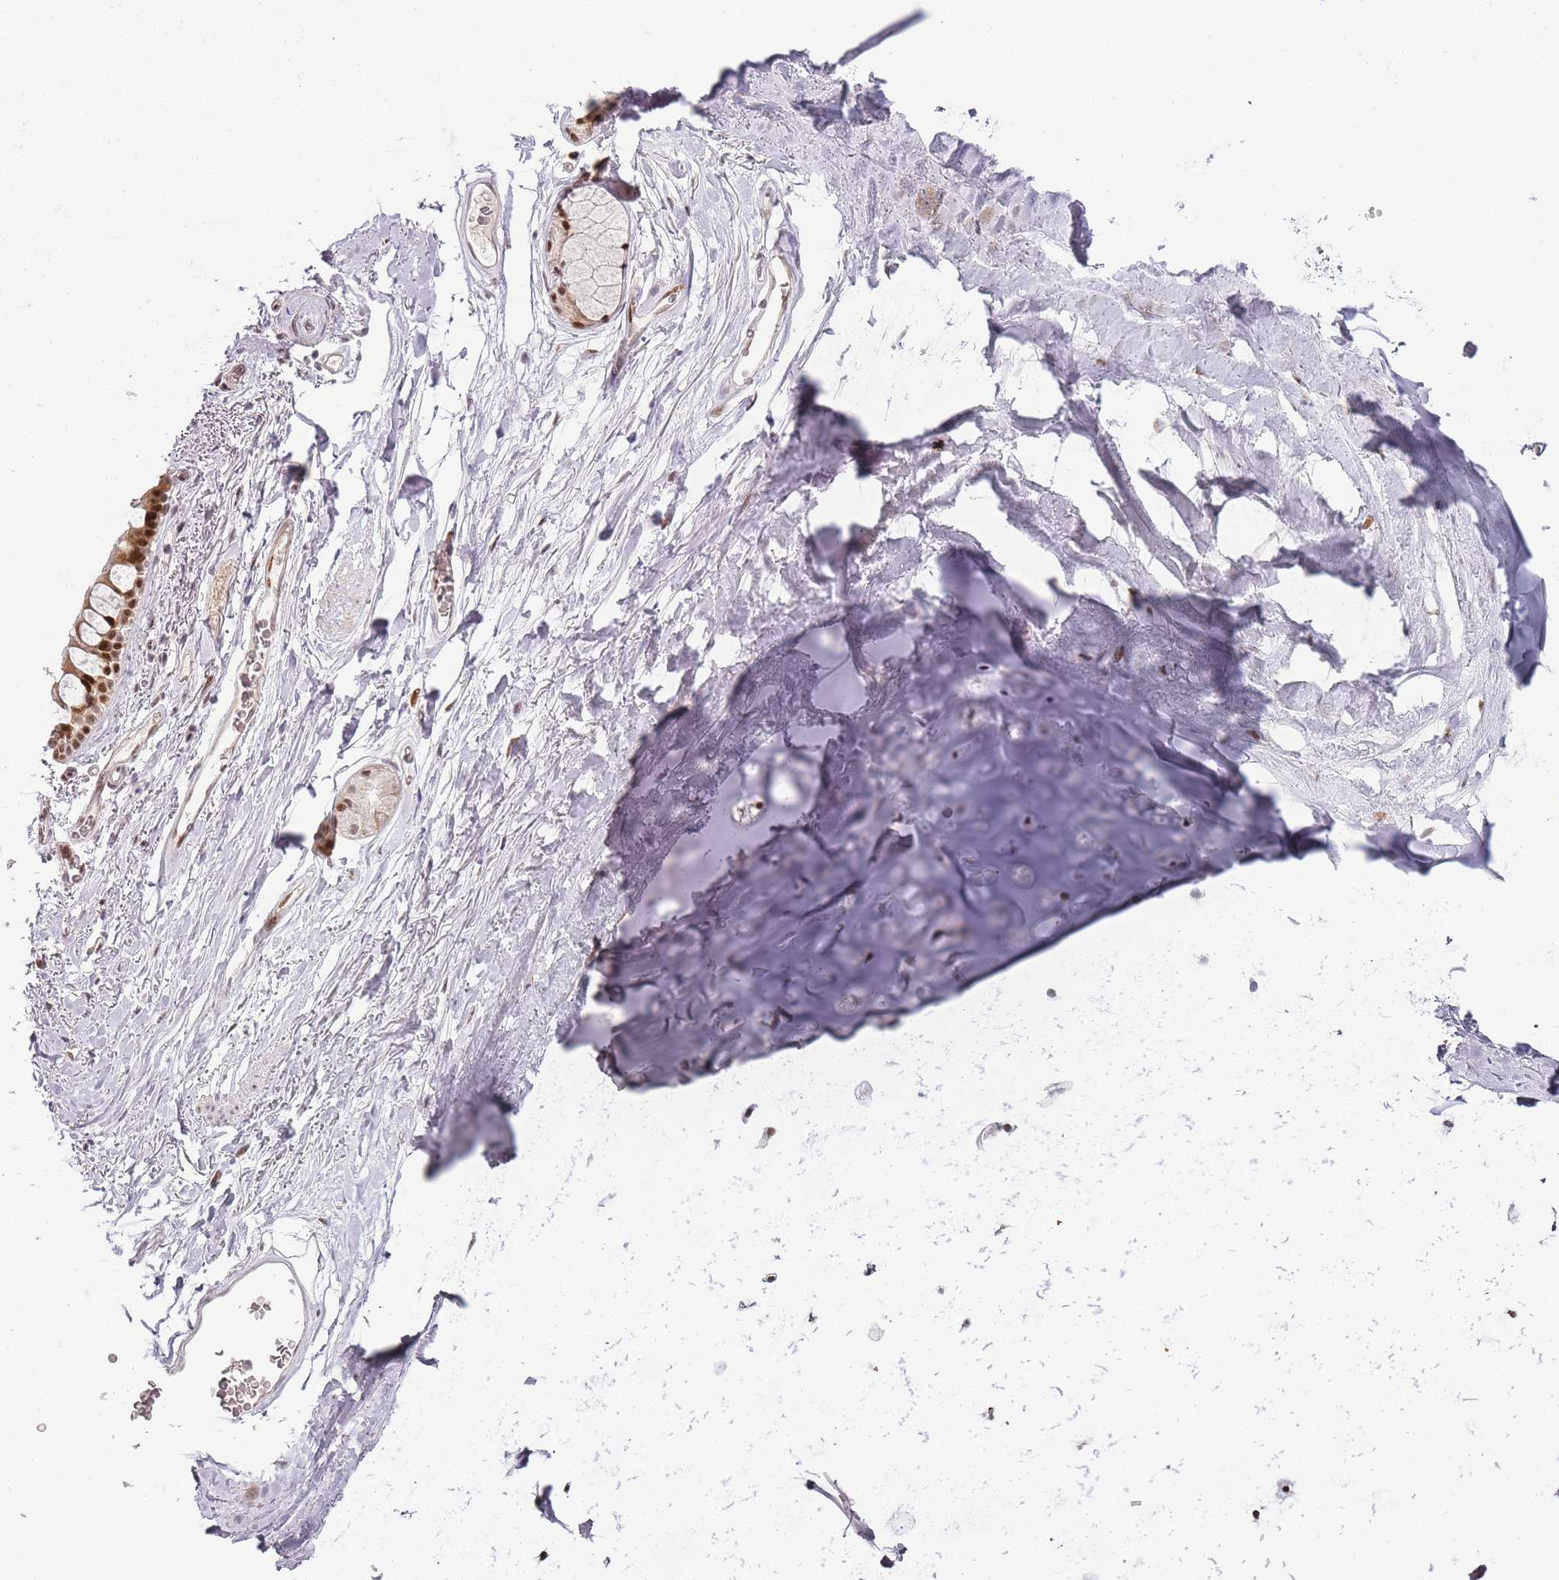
{"staining": {"intensity": "moderate", "quantity": "<25%", "location": "cytoplasmic/membranous,nuclear"}, "tissue": "adipose tissue", "cell_type": "Adipocytes", "image_type": "normal", "snomed": [{"axis": "morphology", "description": "Normal tissue, NOS"}, {"axis": "topography", "description": "Lymph node"}, {"axis": "topography", "description": "Bronchus"}], "caption": "A photomicrograph of adipose tissue stained for a protein reveals moderate cytoplasmic/membranous,nuclear brown staining in adipocytes. (IHC, brightfield microscopy, high magnification).", "gene": "OGG1", "patient": {"sex": "male", "age": 63}}